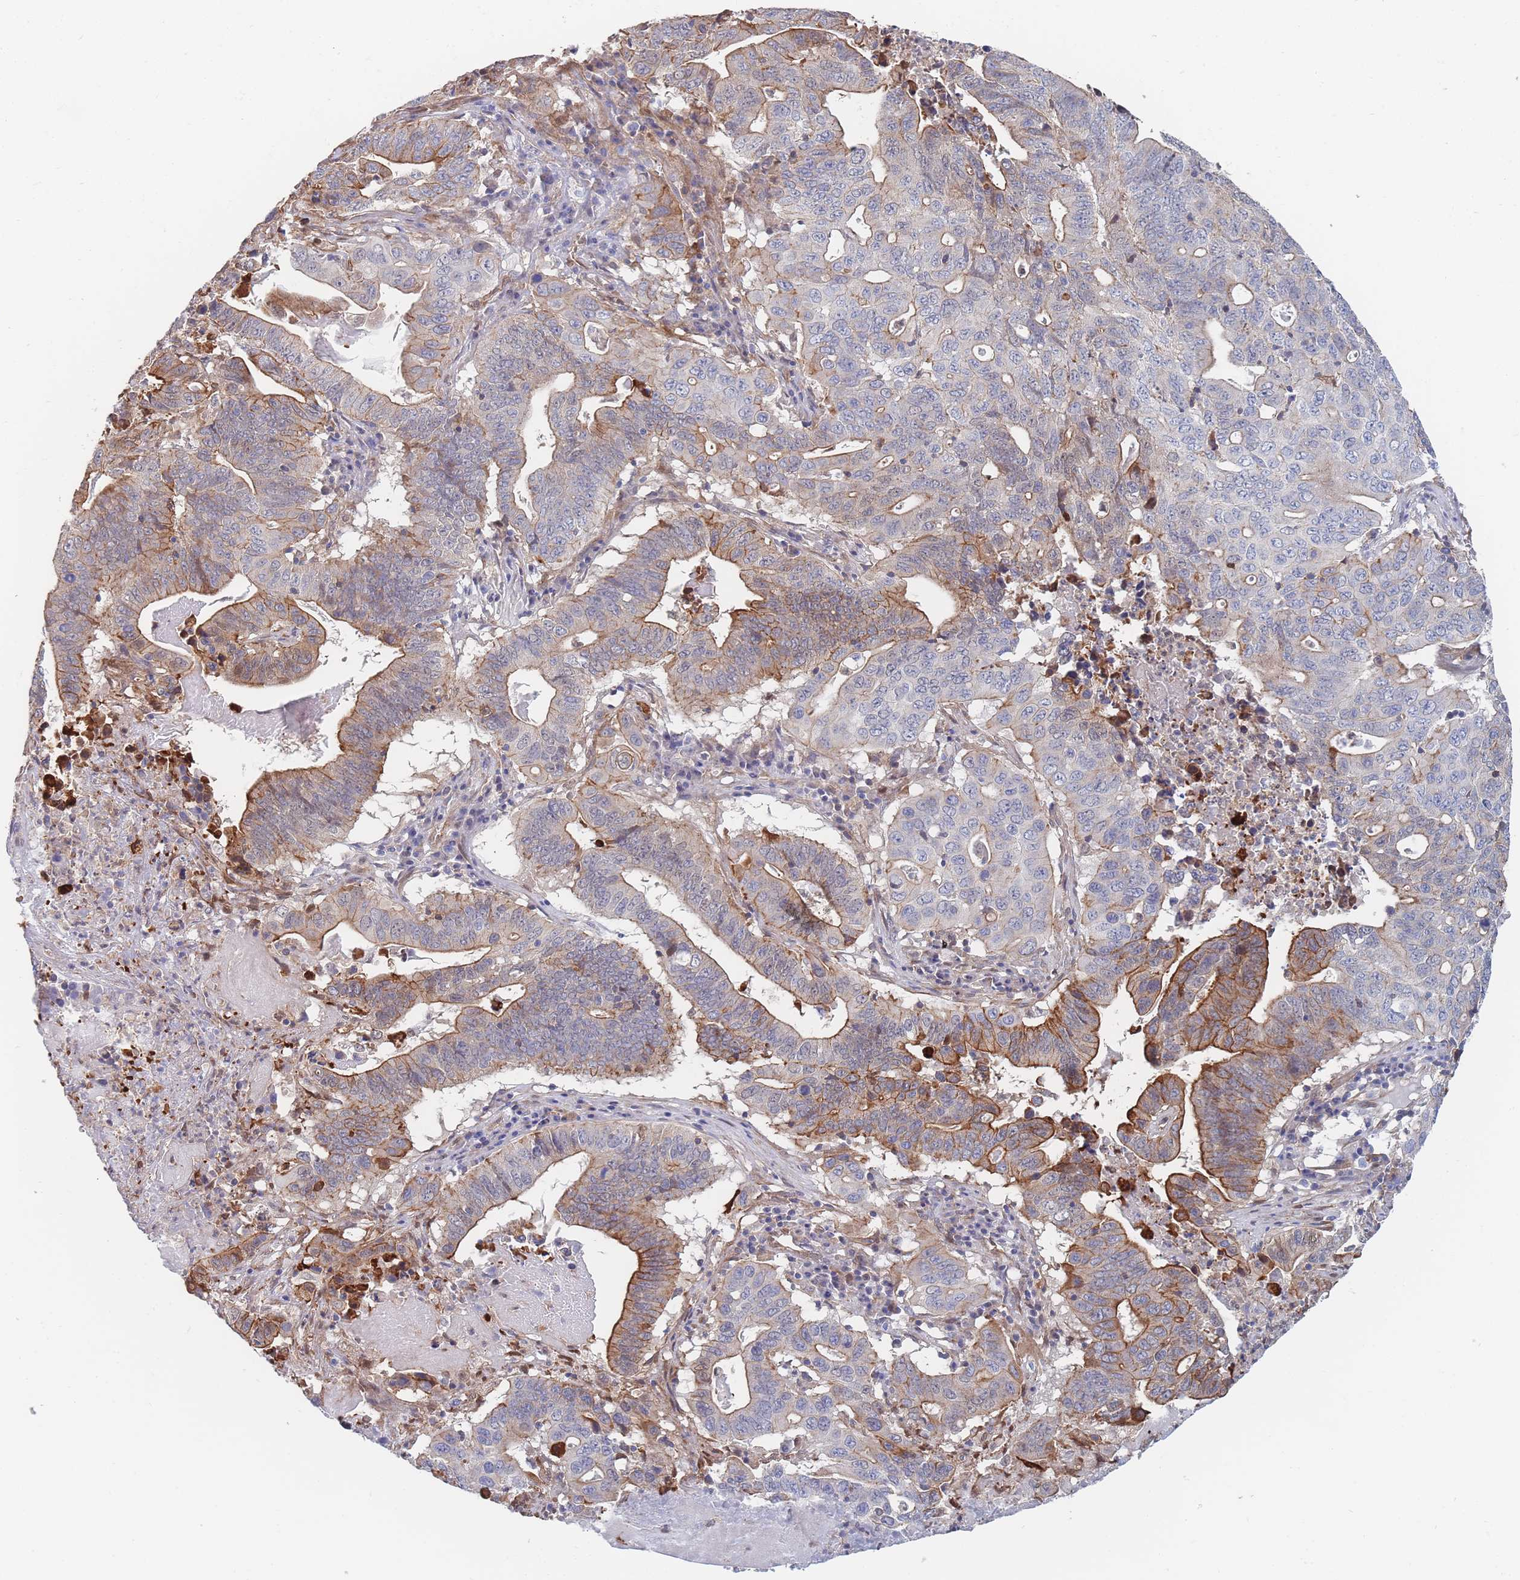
{"staining": {"intensity": "moderate", "quantity": "25%-75%", "location": "cytoplasmic/membranous"}, "tissue": "lung cancer", "cell_type": "Tumor cells", "image_type": "cancer", "snomed": [{"axis": "morphology", "description": "Adenocarcinoma, NOS"}, {"axis": "topography", "description": "Lung"}], "caption": "Moderate cytoplasmic/membranous protein staining is appreciated in about 25%-75% of tumor cells in lung cancer.", "gene": "G6PC1", "patient": {"sex": "female", "age": 60}}